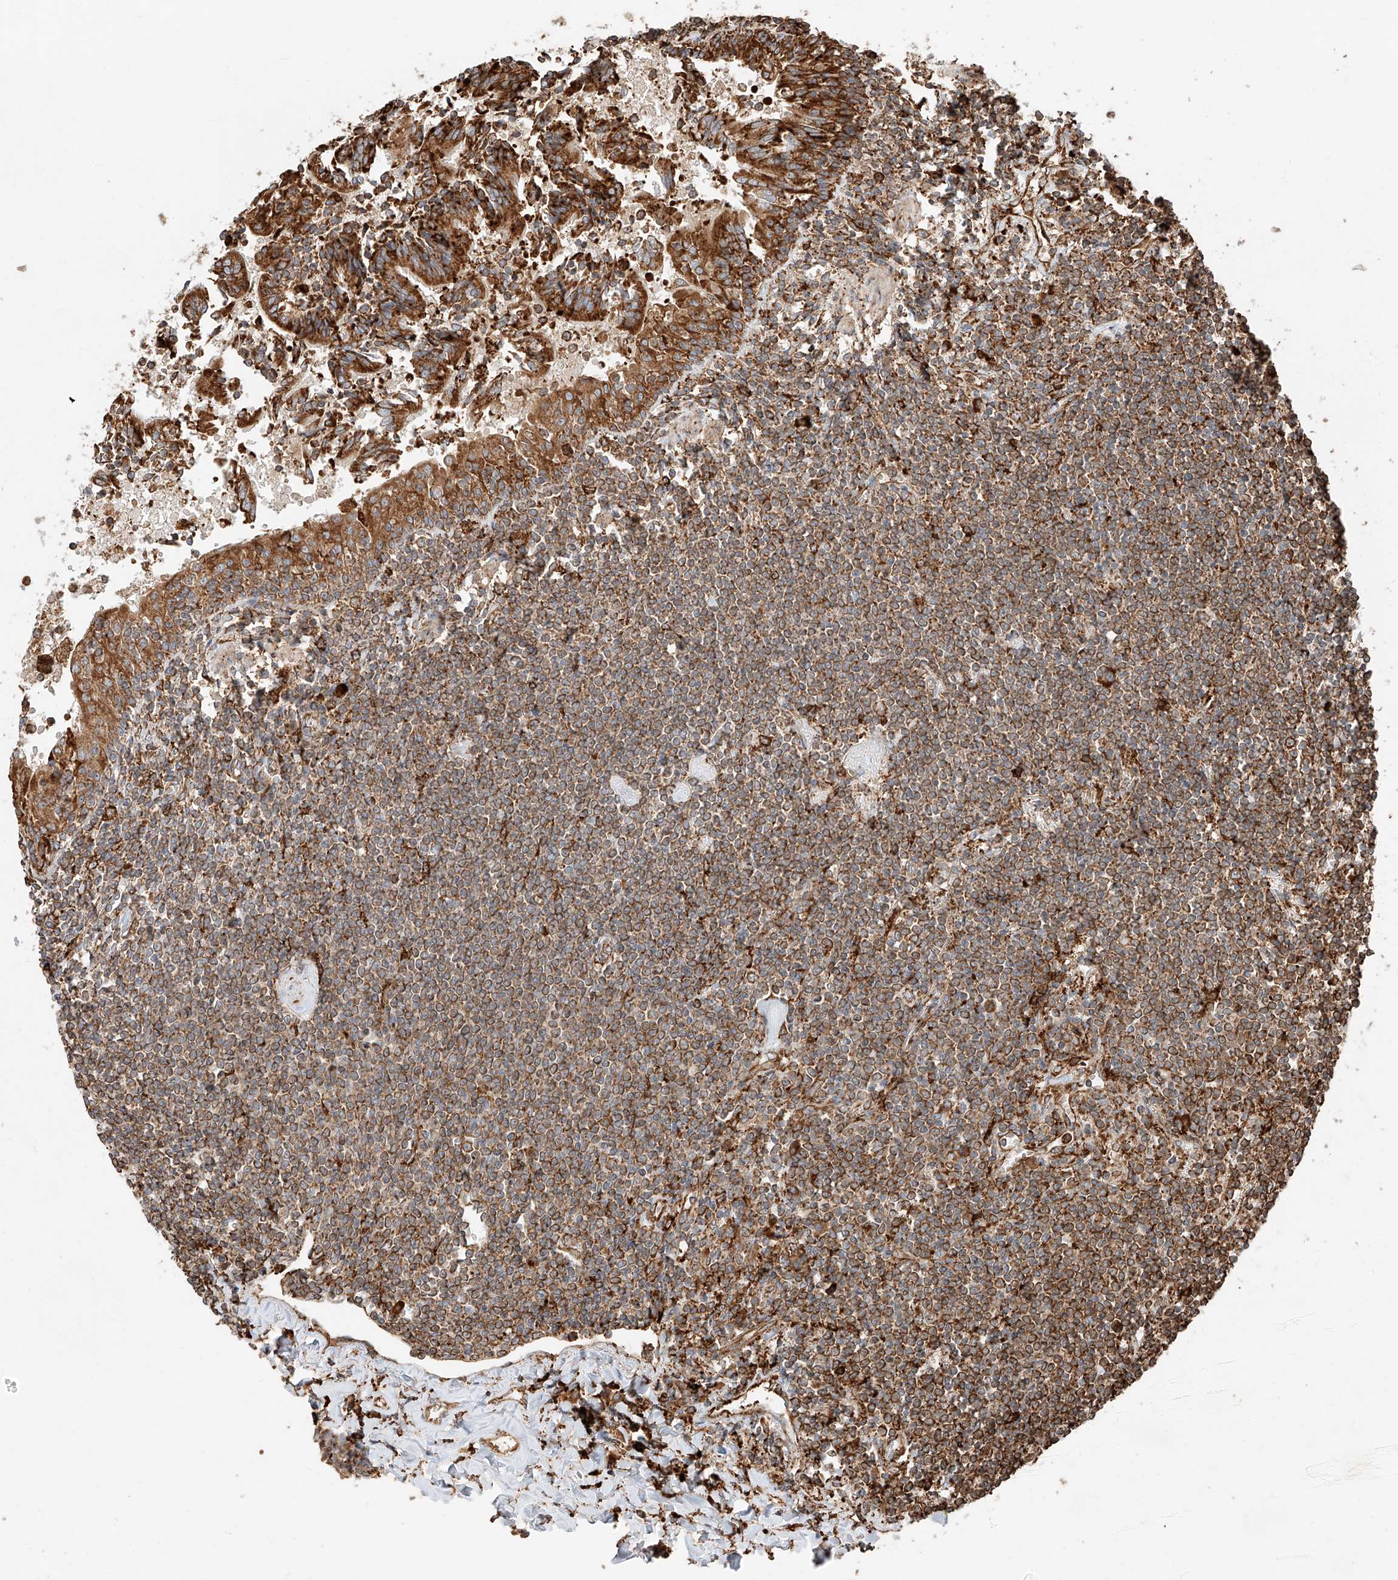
{"staining": {"intensity": "strong", "quantity": ">75%", "location": "cytoplasmic/membranous"}, "tissue": "lymphoma", "cell_type": "Tumor cells", "image_type": "cancer", "snomed": [{"axis": "morphology", "description": "Malignant lymphoma, non-Hodgkin's type, Low grade"}, {"axis": "topography", "description": "Lung"}], "caption": "High-magnification brightfield microscopy of malignant lymphoma, non-Hodgkin's type (low-grade) stained with DAB (brown) and counterstained with hematoxylin (blue). tumor cells exhibit strong cytoplasmic/membranous staining is appreciated in about>75% of cells. (DAB IHC, brown staining for protein, blue staining for nuclei).", "gene": "ZNF84", "patient": {"sex": "female", "age": 71}}